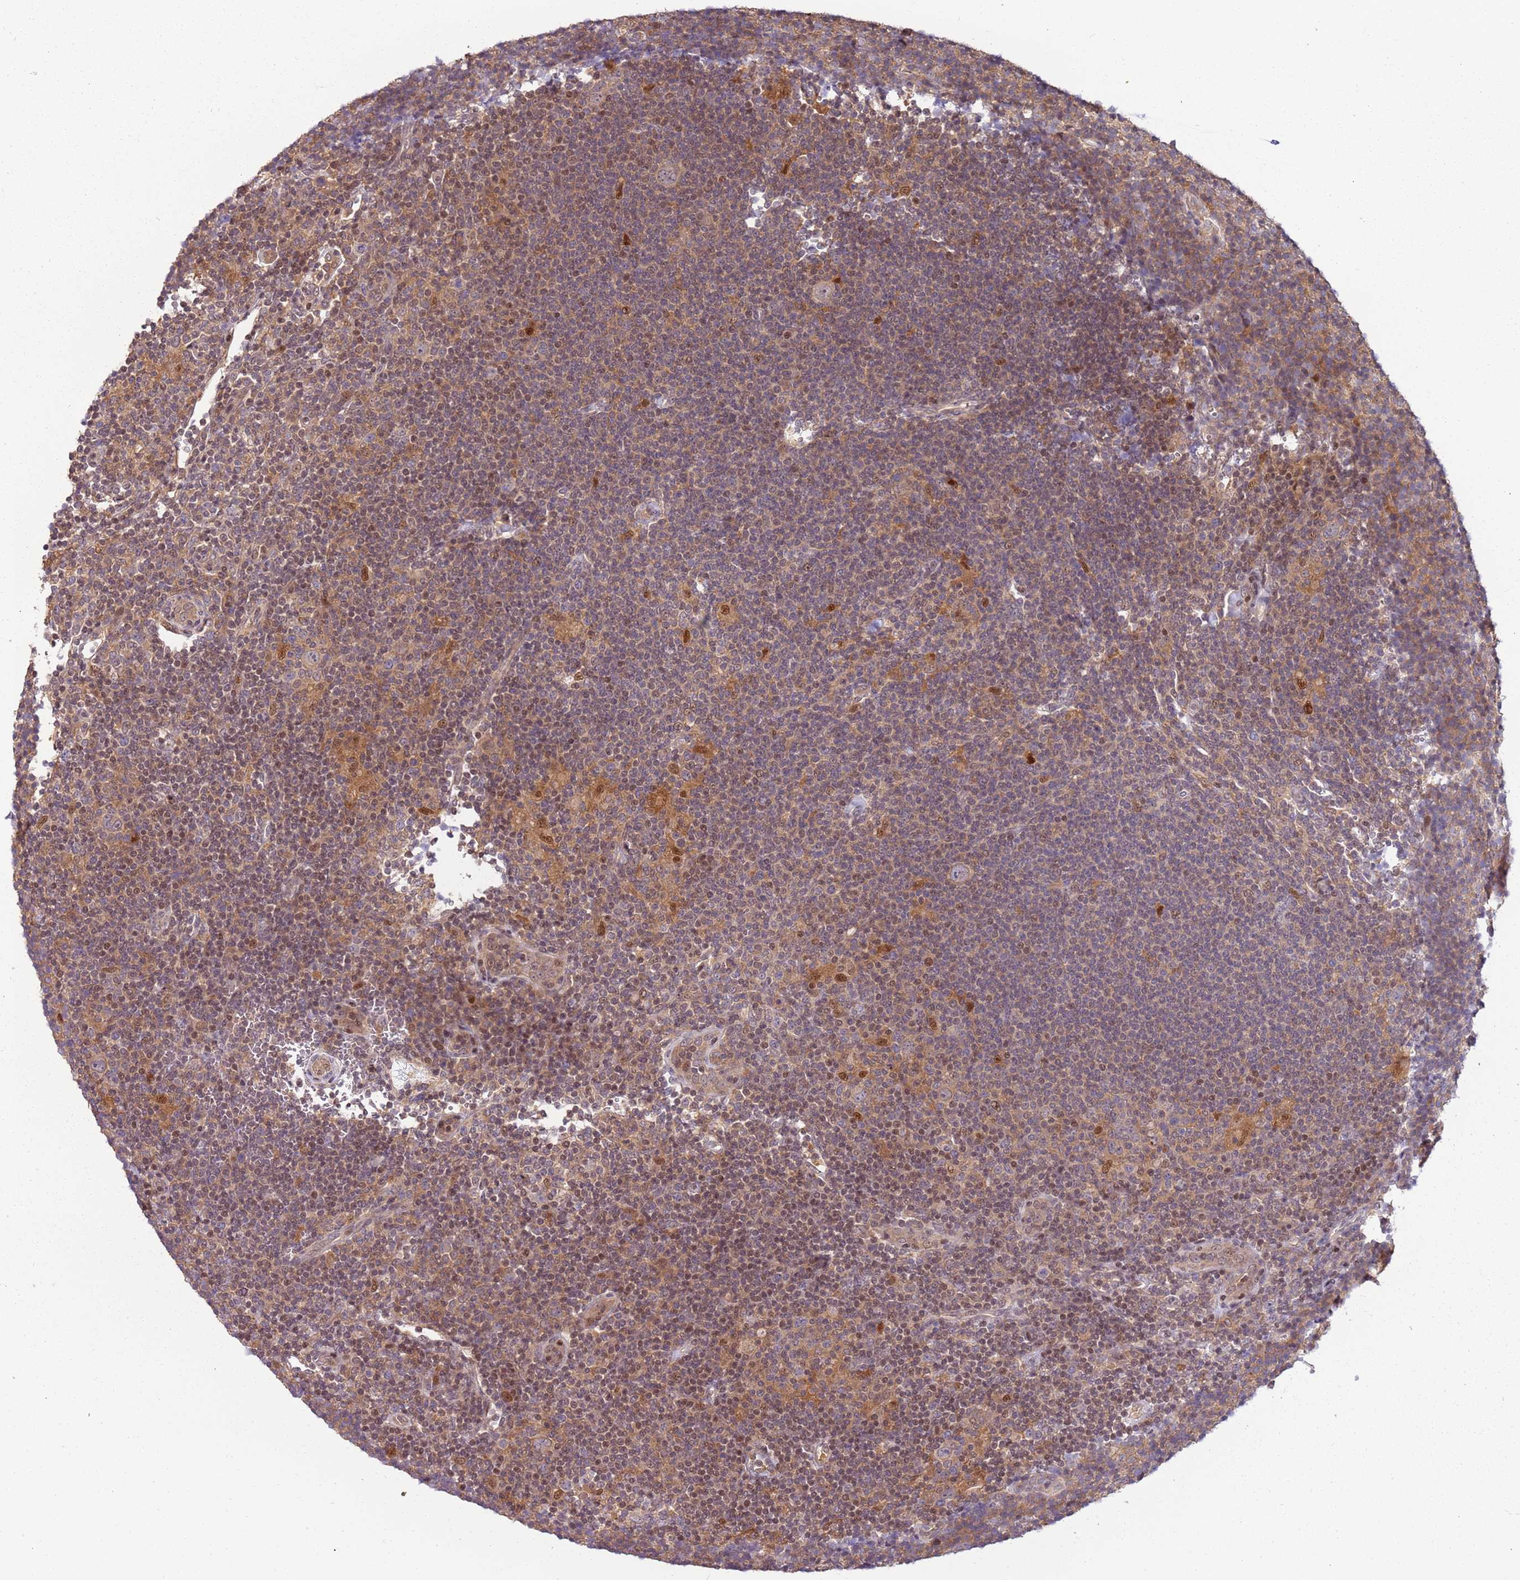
{"staining": {"intensity": "weak", "quantity": "25%-75%", "location": "cytoplasmic/membranous"}, "tissue": "lymphoma", "cell_type": "Tumor cells", "image_type": "cancer", "snomed": [{"axis": "morphology", "description": "Hodgkin's disease, NOS"}, {"axis": "topography", "description": "Lymph node"}], "caption": "Tumor cells exhibit low levels of weak cytoplasmic/membranous expression in approximately 25%-75% of cells in human lymphoma.", "gene": "GSTO2", "patient": {"sex": "female", "age": 57}}